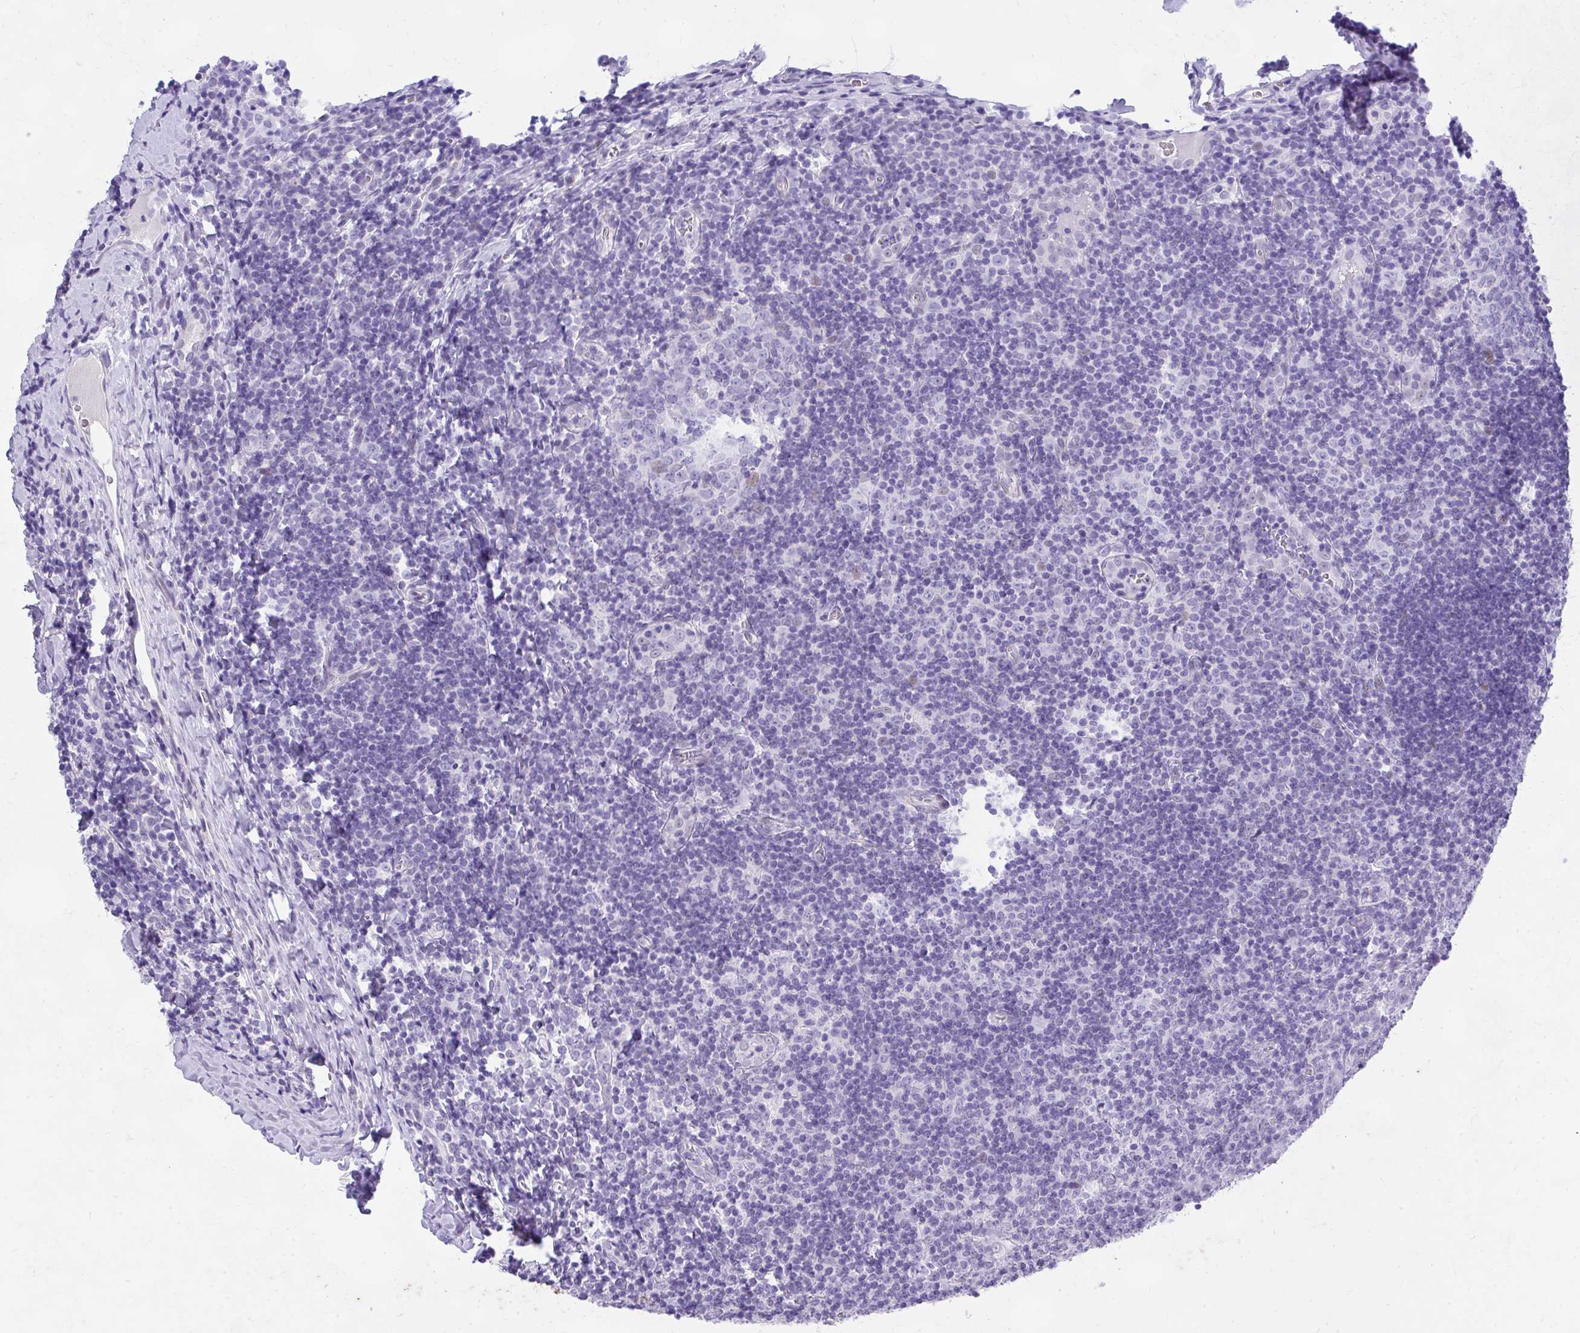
{"staining": {"intensity": "moderate", "quantity": "<25%", "location": "nuclear"}, "tissue": "tonsil", "cell_type": "Germinal center cells", "image_type": "normal", "snomed": [{"axis": "morphology", "description": "Normal tissue, NOS"}, {"axis": "morphology", "description": "Inflammation, NOS"}, {"axis": "topography", "description": "Tonsil"}], "caption": "Germinal center cells demonstrate low levels of moderate nuclear positivity in about <25% of cells in benign human tonsil. Immunohistochemistry stains the protein of interest in brown and the nuclei are stained blue.", "gene": "KLK1", "patient": {"sex": "female", "age": 31}}